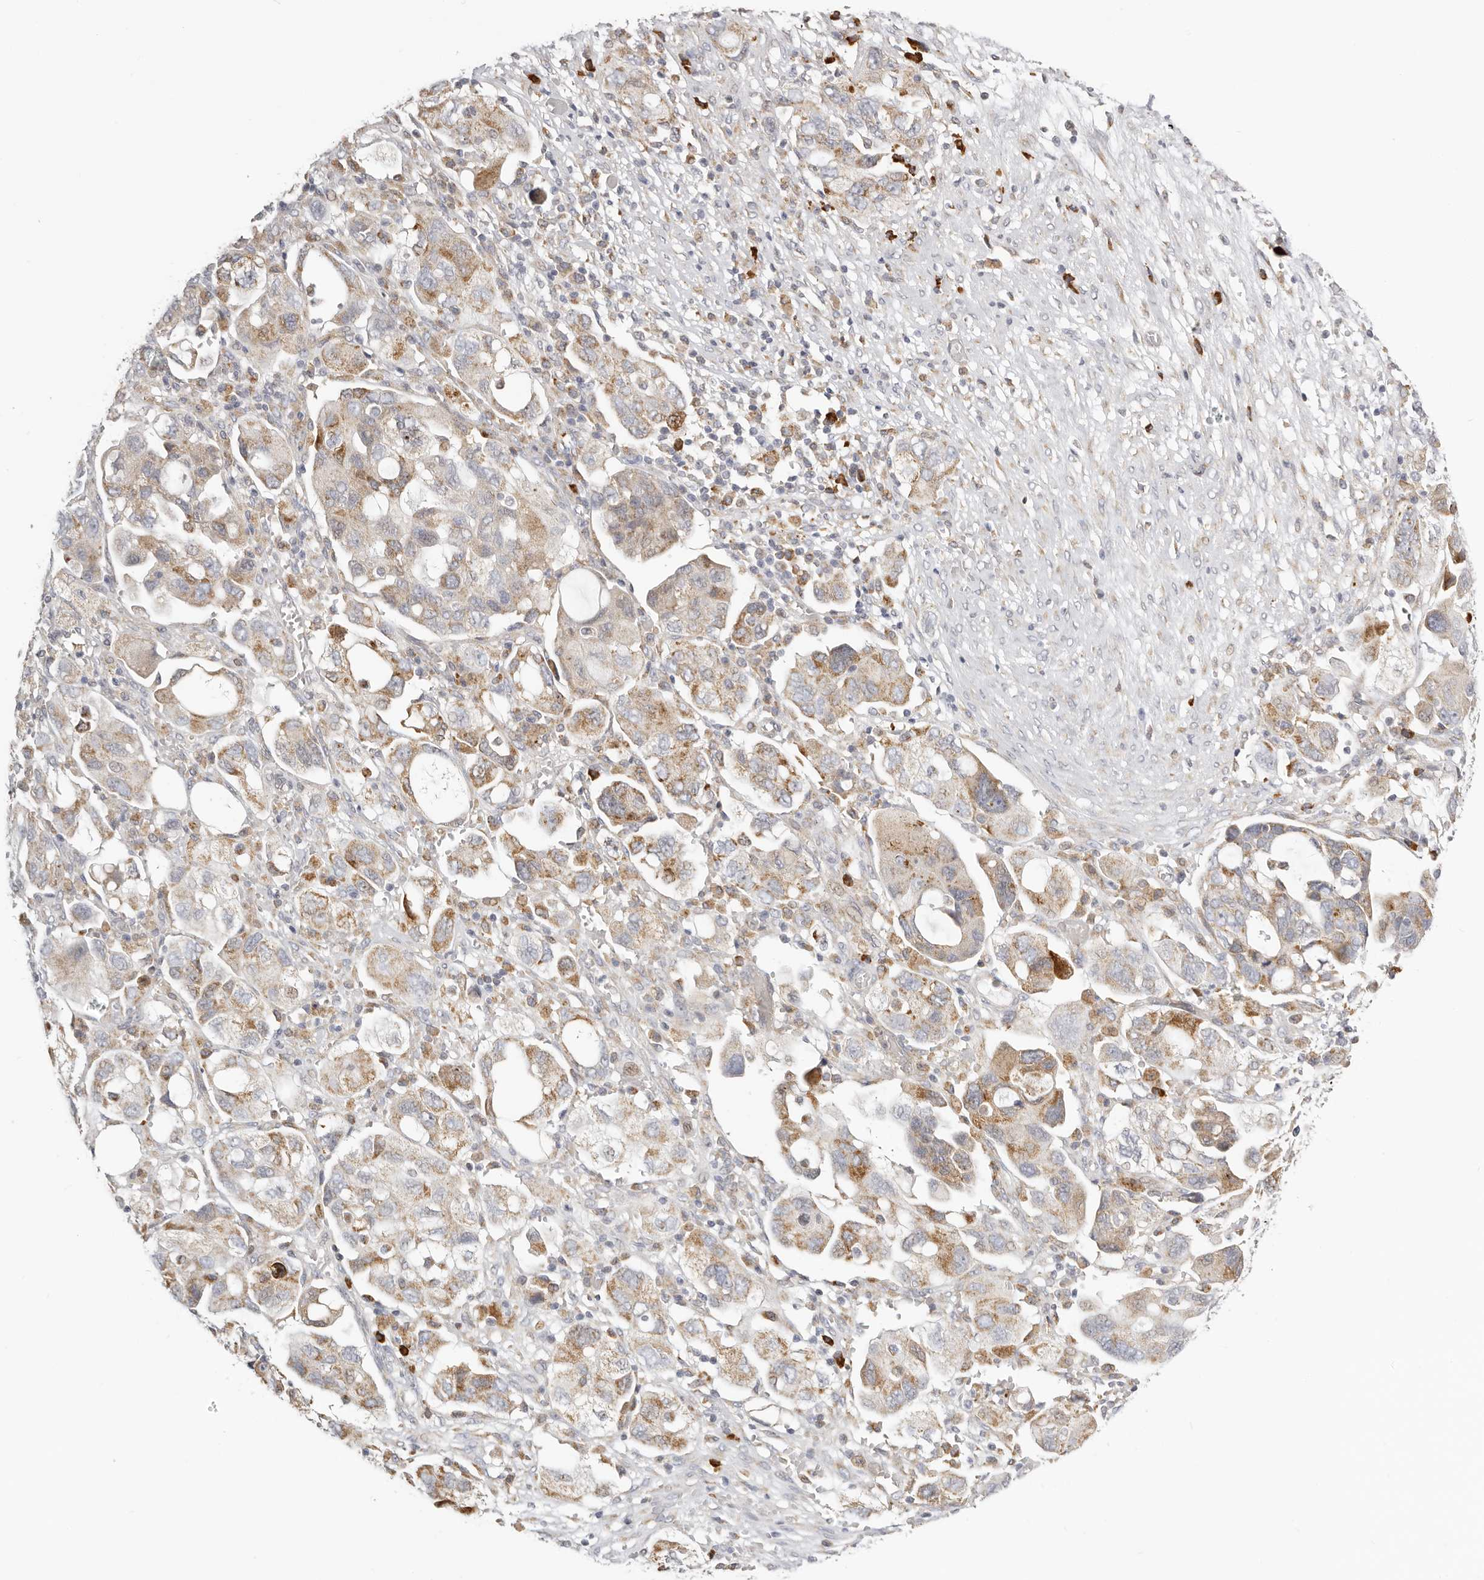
{"staining": {"intensity": "moderate", "quantity": ">75%", "location": "cytoplasmic/membranous"}, "tissue": "ovarian cancer", "cell_type": "Tumor cells", "image_type": "cancer", "snomed": [{"axis": "morphology", "description": "Carcinoma, NOS"}, {"axis": "morphology", "description": "Cystadenocarcinoma, serous, NOS"}, {"axis": "topography", "description": "Ovary"}], "caption": "Ovarian cancer (carcinoma) was stained to show a protein in brown. There is medium levels of moderate cytoplasmic/membranous positivity in approximately >75% of tumor cells.", "gene": "IL32", "patient": {"sex": "female", "age": 69}}